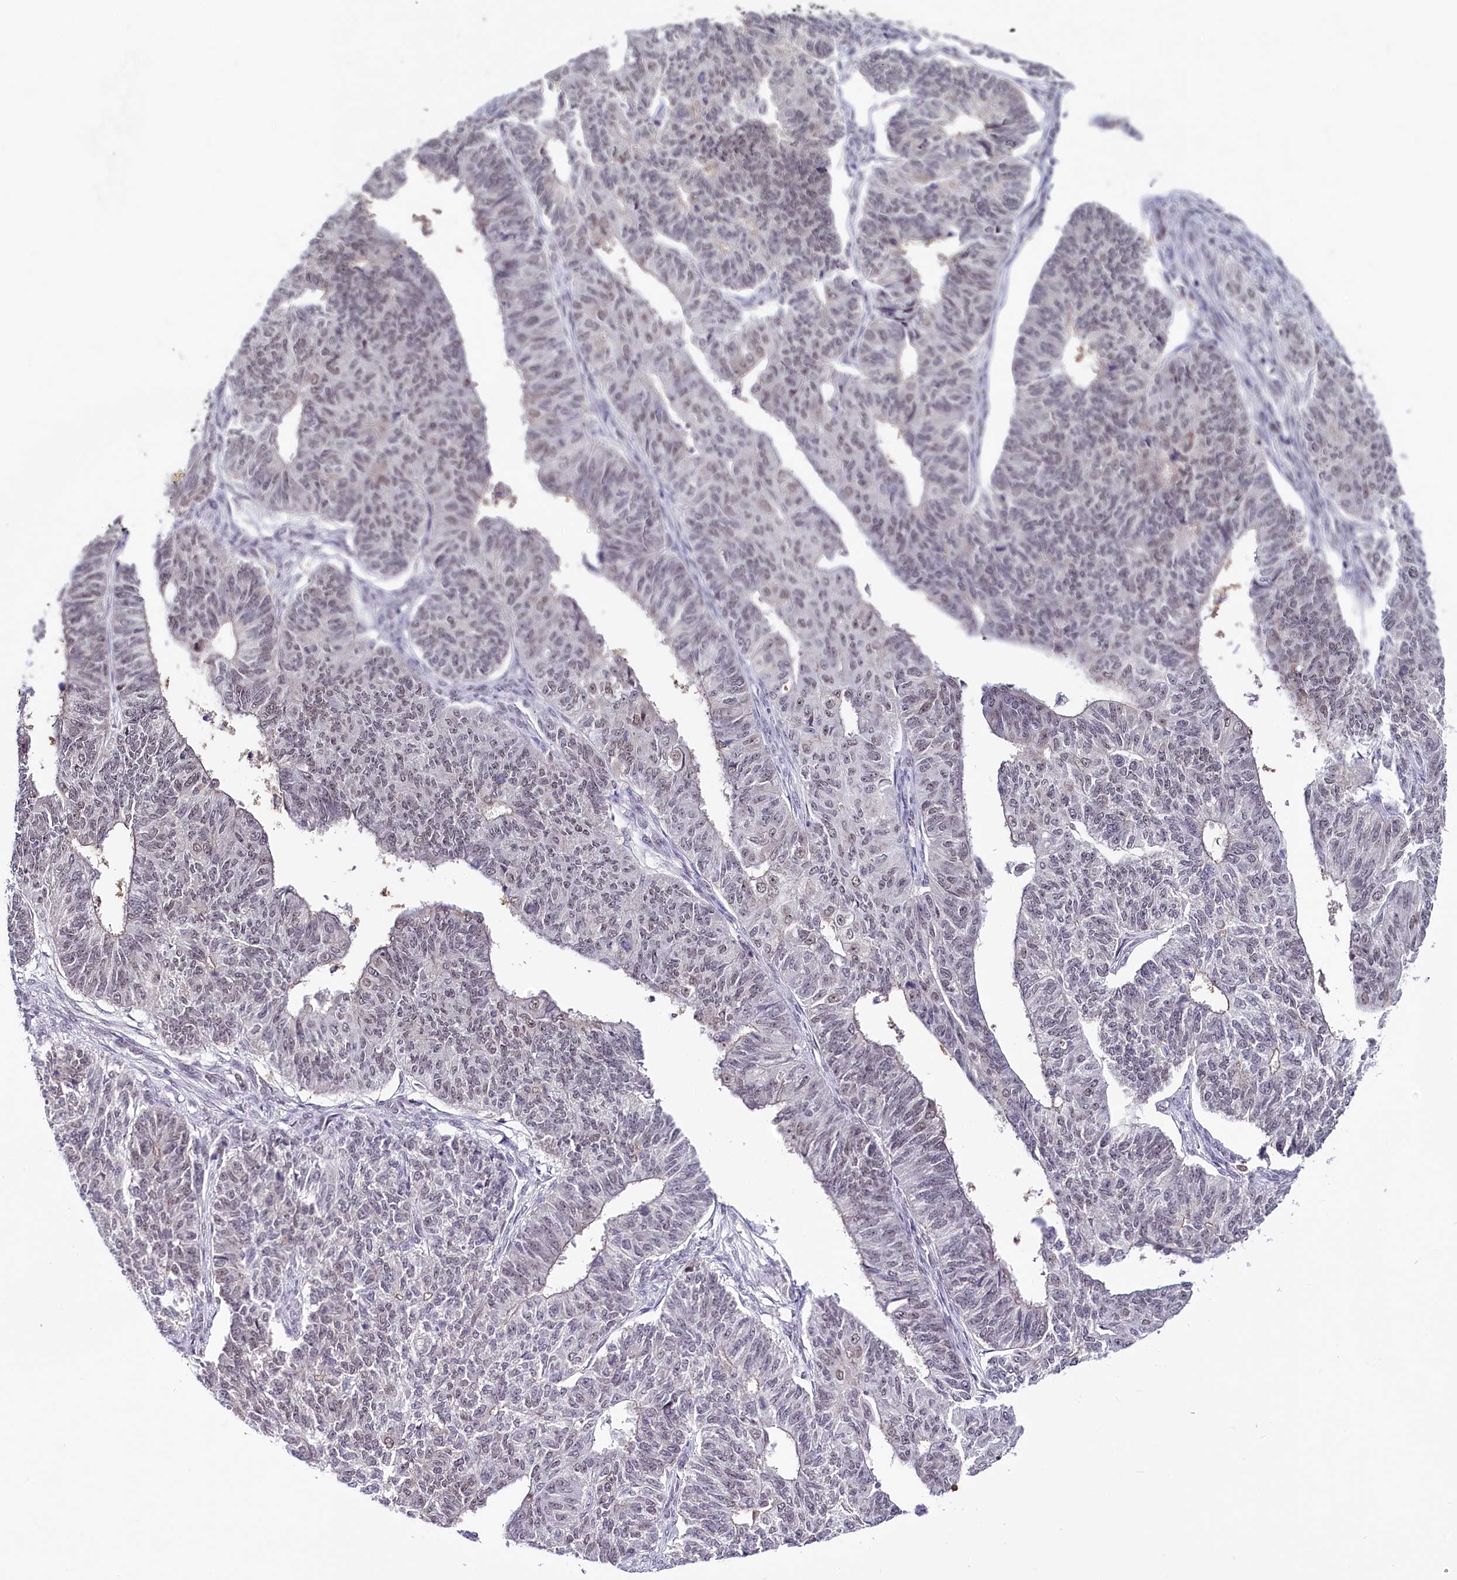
{"staining": {"intensity": "negative", "quantity": "none", "location": "none"}, "tissue": "endometrial cancer", "cell_type": "Tumor cells", "image_type": "cancer", "snomed": [{"axis": "morphology", "description": "Adenocarcinoma, NOS"}, {"axis": "topography", "description": "Endometrium"}], "caption": "Endometrial cancer (adenocarcinoma) stained for a protein using IHC demonstrates no expression tumor cells.", "gene": "SCAF11", "patient": {"sex": "female", "age": 32}}